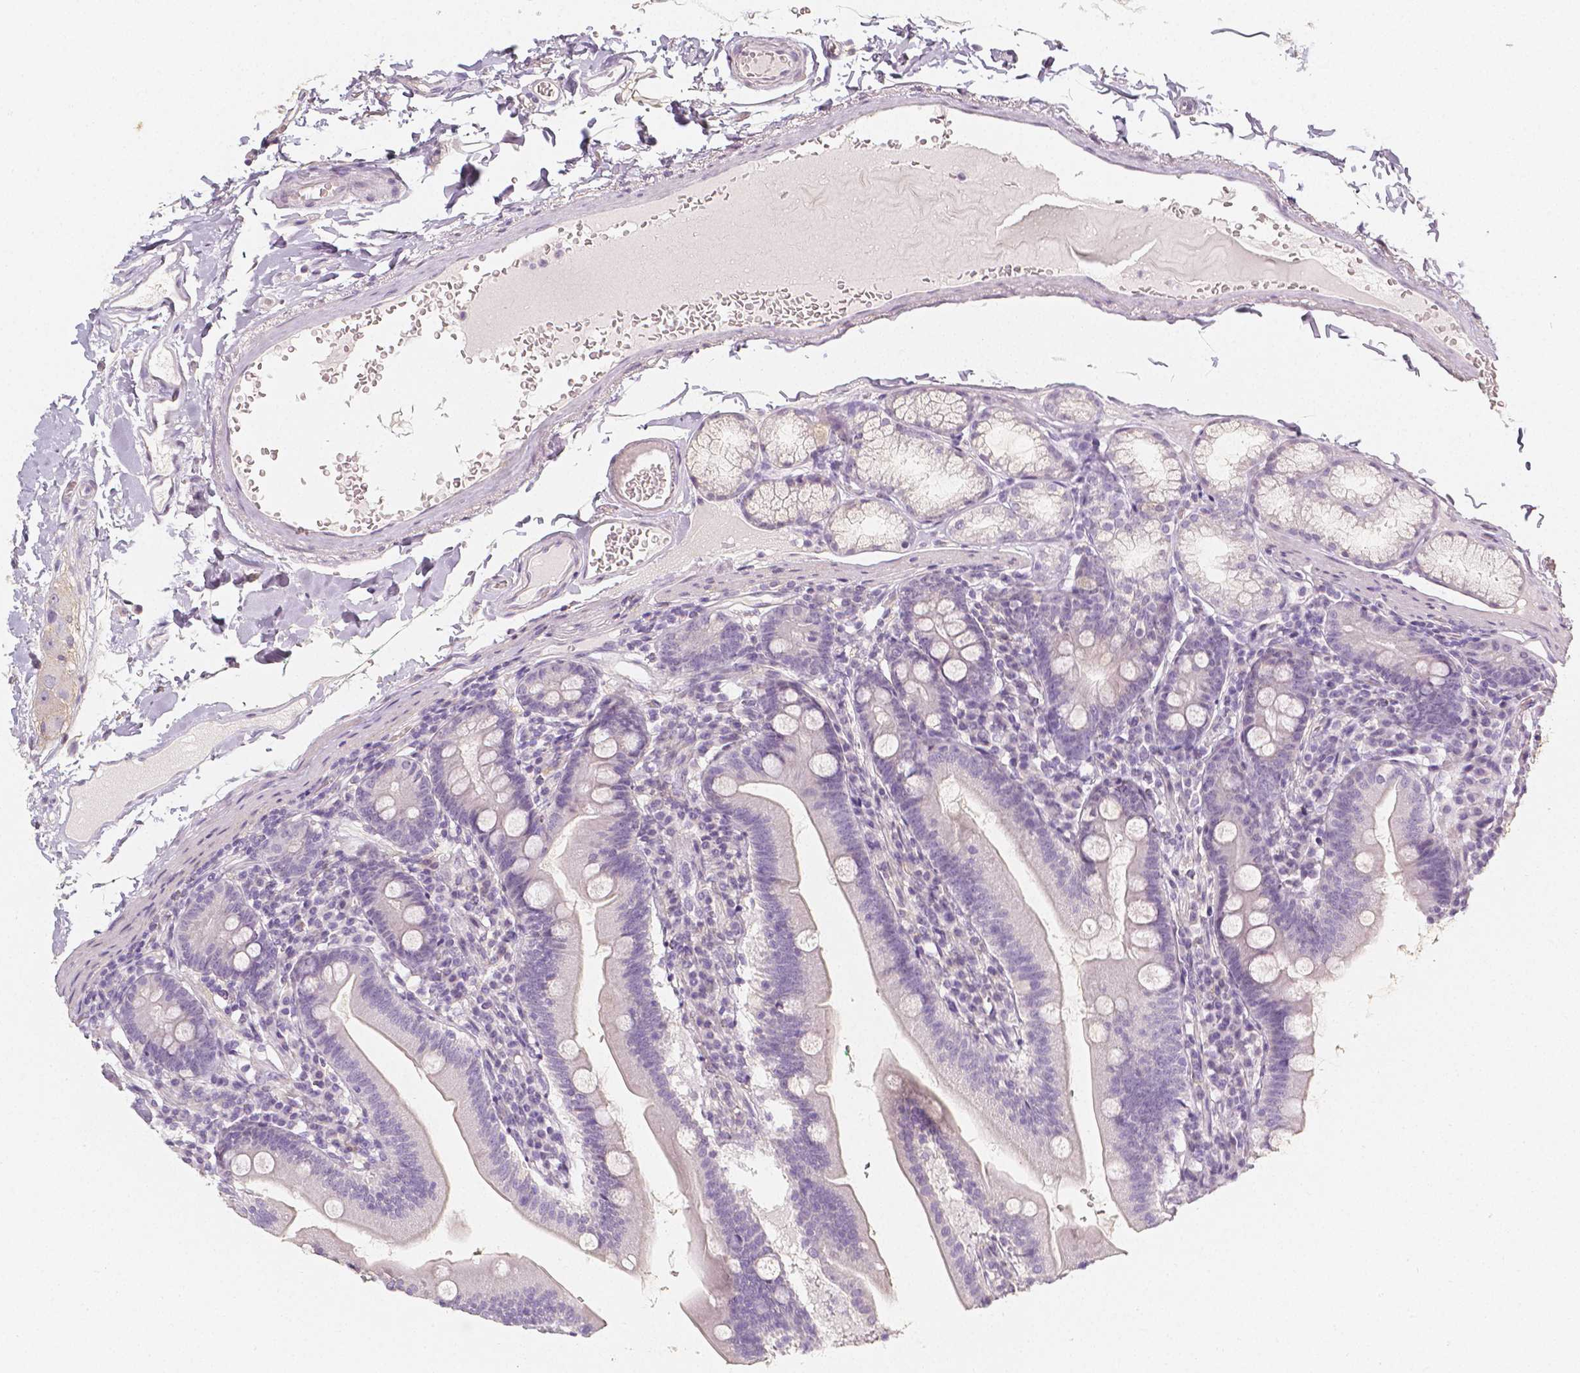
{"staining": {"intensity": "negative", "quantity": "none", "location": "none"}, "tissue": "duodenum", "cell_type": "Glandular cells", "image_type": "normal", "snomed": [{"axis": "morphology", "description": "Normal tissue, NOS"}, {"axis": "topography", "description": "Duodenum"}], "caption": "This is an IHC micrograph of benign human duodenum. There is no expression in glandular cells.", "gene": "THY1", "patient": {"sex": "female", "age": 67}}